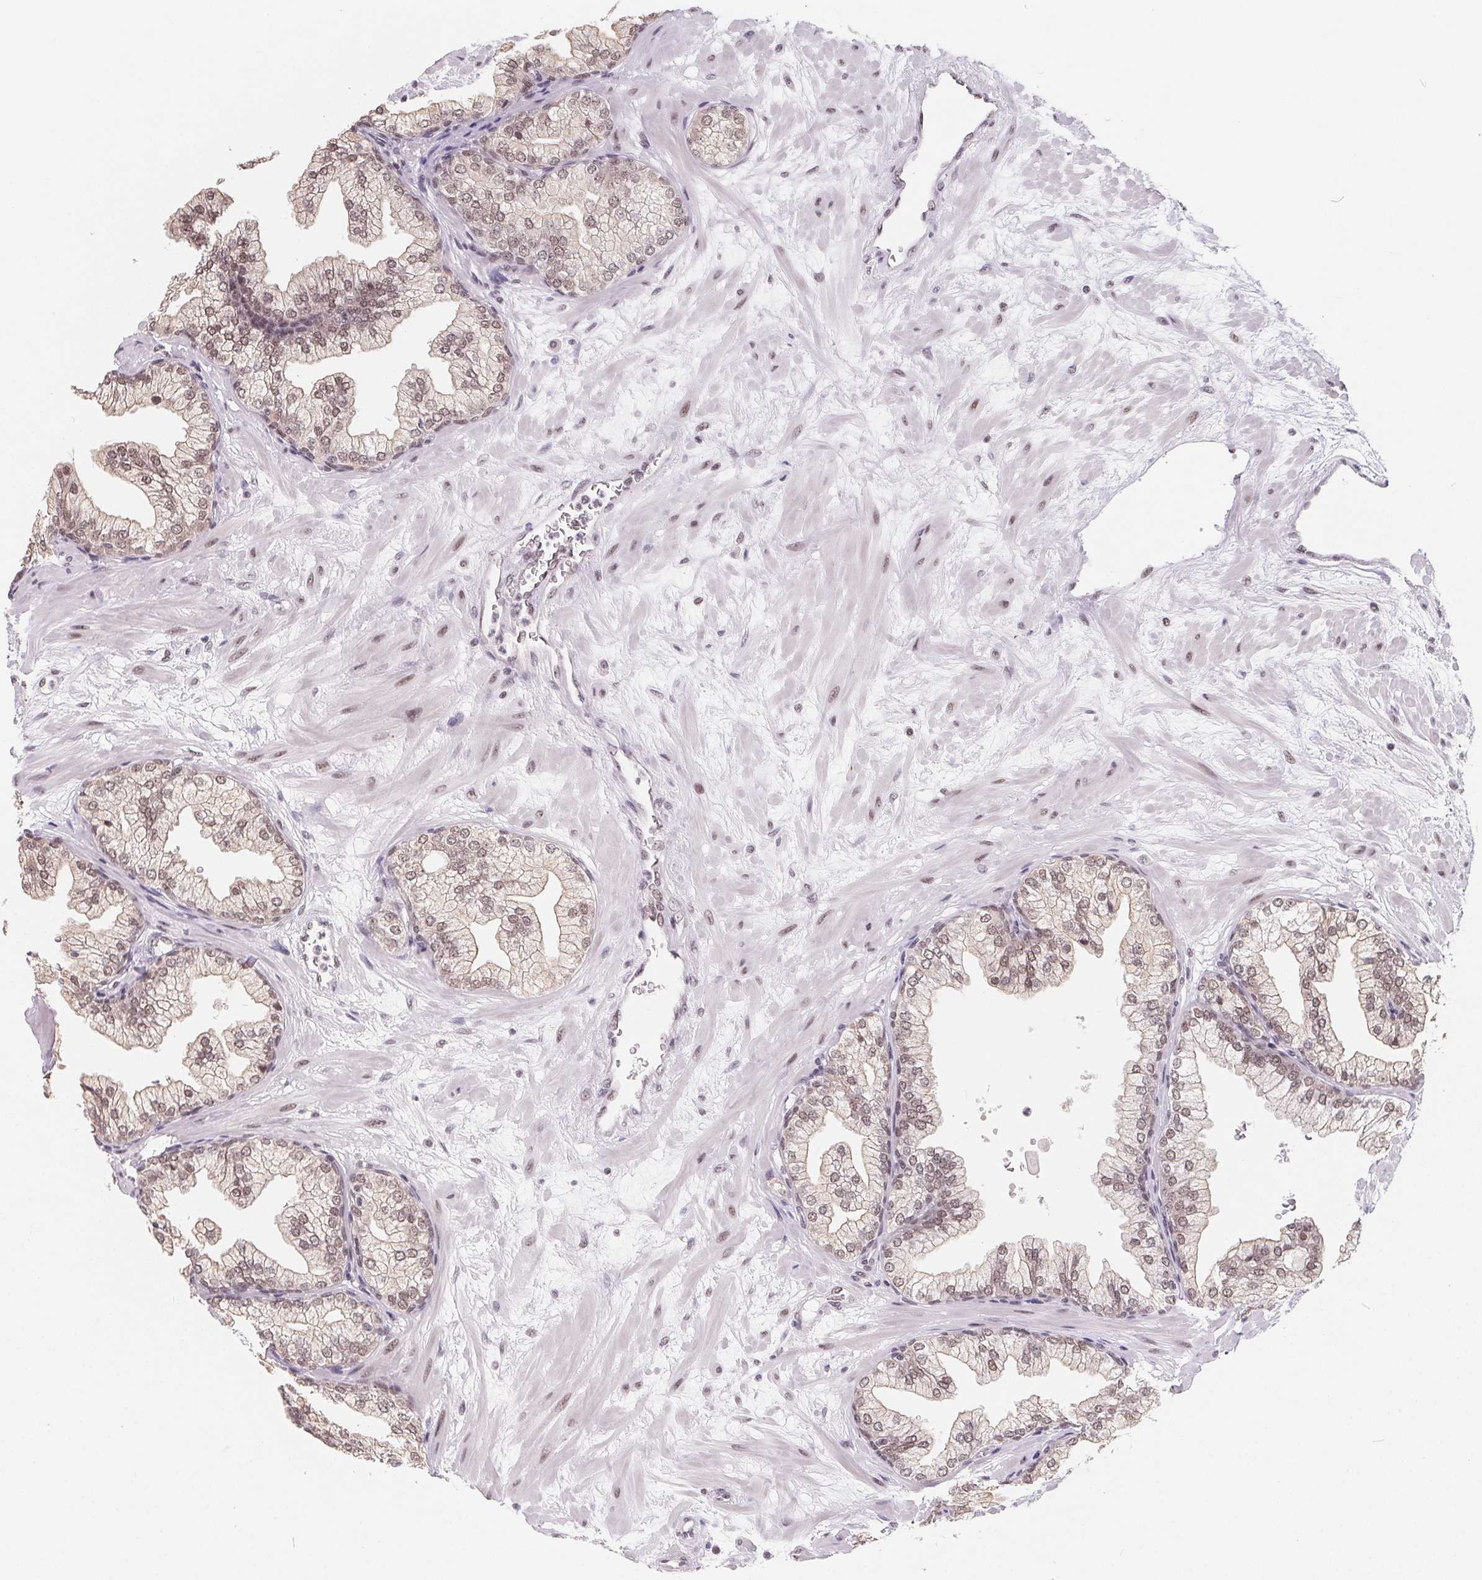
{"staining": {"intensity": "weak", "quantity": ">75%", "location": "cytoplasmic/membranous,nuclear"}, "tissue": "prostate", "cell_type": "Glandular cells", "image_type": "normal", "snomed": [{"axis": "morphology", "description": "Normal tissue, NOS"}, {"axis": "topography", "description": "Prostate"}, {"axis": "topography", "description": "Peripheral nerve tissue"}], "caption": "Immunohistochemistry (IHC) of benign human prostate exhibits low levels of weak cytoplasmic/membranous,nuclear expression in about >75% of glandular cells.", "gene": "TCERG1", "patient": {"sex": "male", "age": 61}}